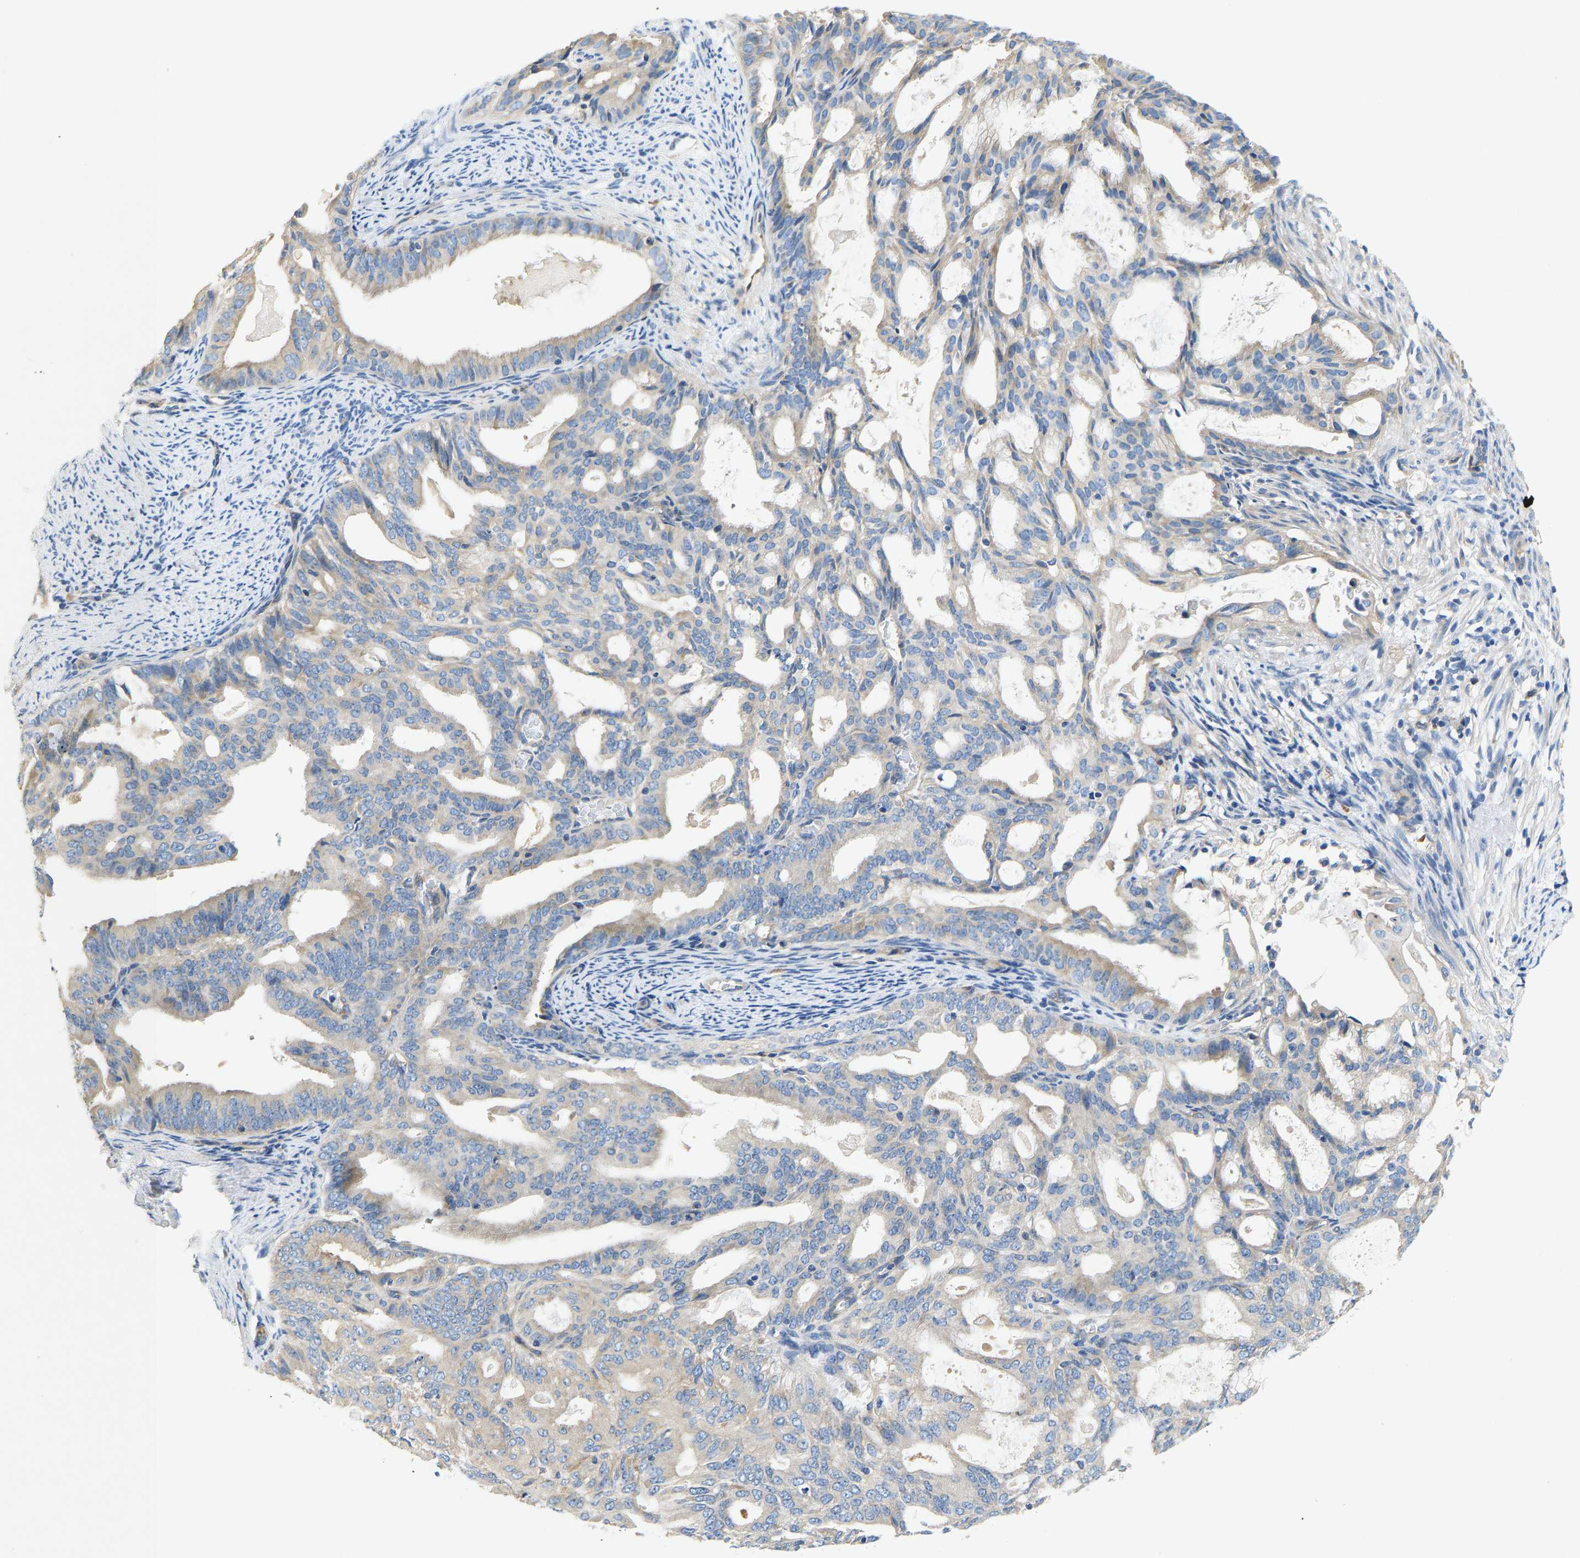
{"staining": {"intensity": "weak", "quantity": "<25%", "location": "cytoplasmic/membranous"}, "tissue": "endometrial cancer", "cell_type": "Tumor cells", "image_type": "cancer", "snomed": [{"axis": "morphology", "description": "Adenocarcinoma, NOS"}, {"axis": "topography", "description": "Endometrium"}], "caption": "DAB (3,3'-diaminobenzidine) immunohistochemical staining of endometrial adenocarcinoma shows no significant positivity in tumor cells.", "gene": "CHAD", "patient": {"sex": "female", "age": 58}}